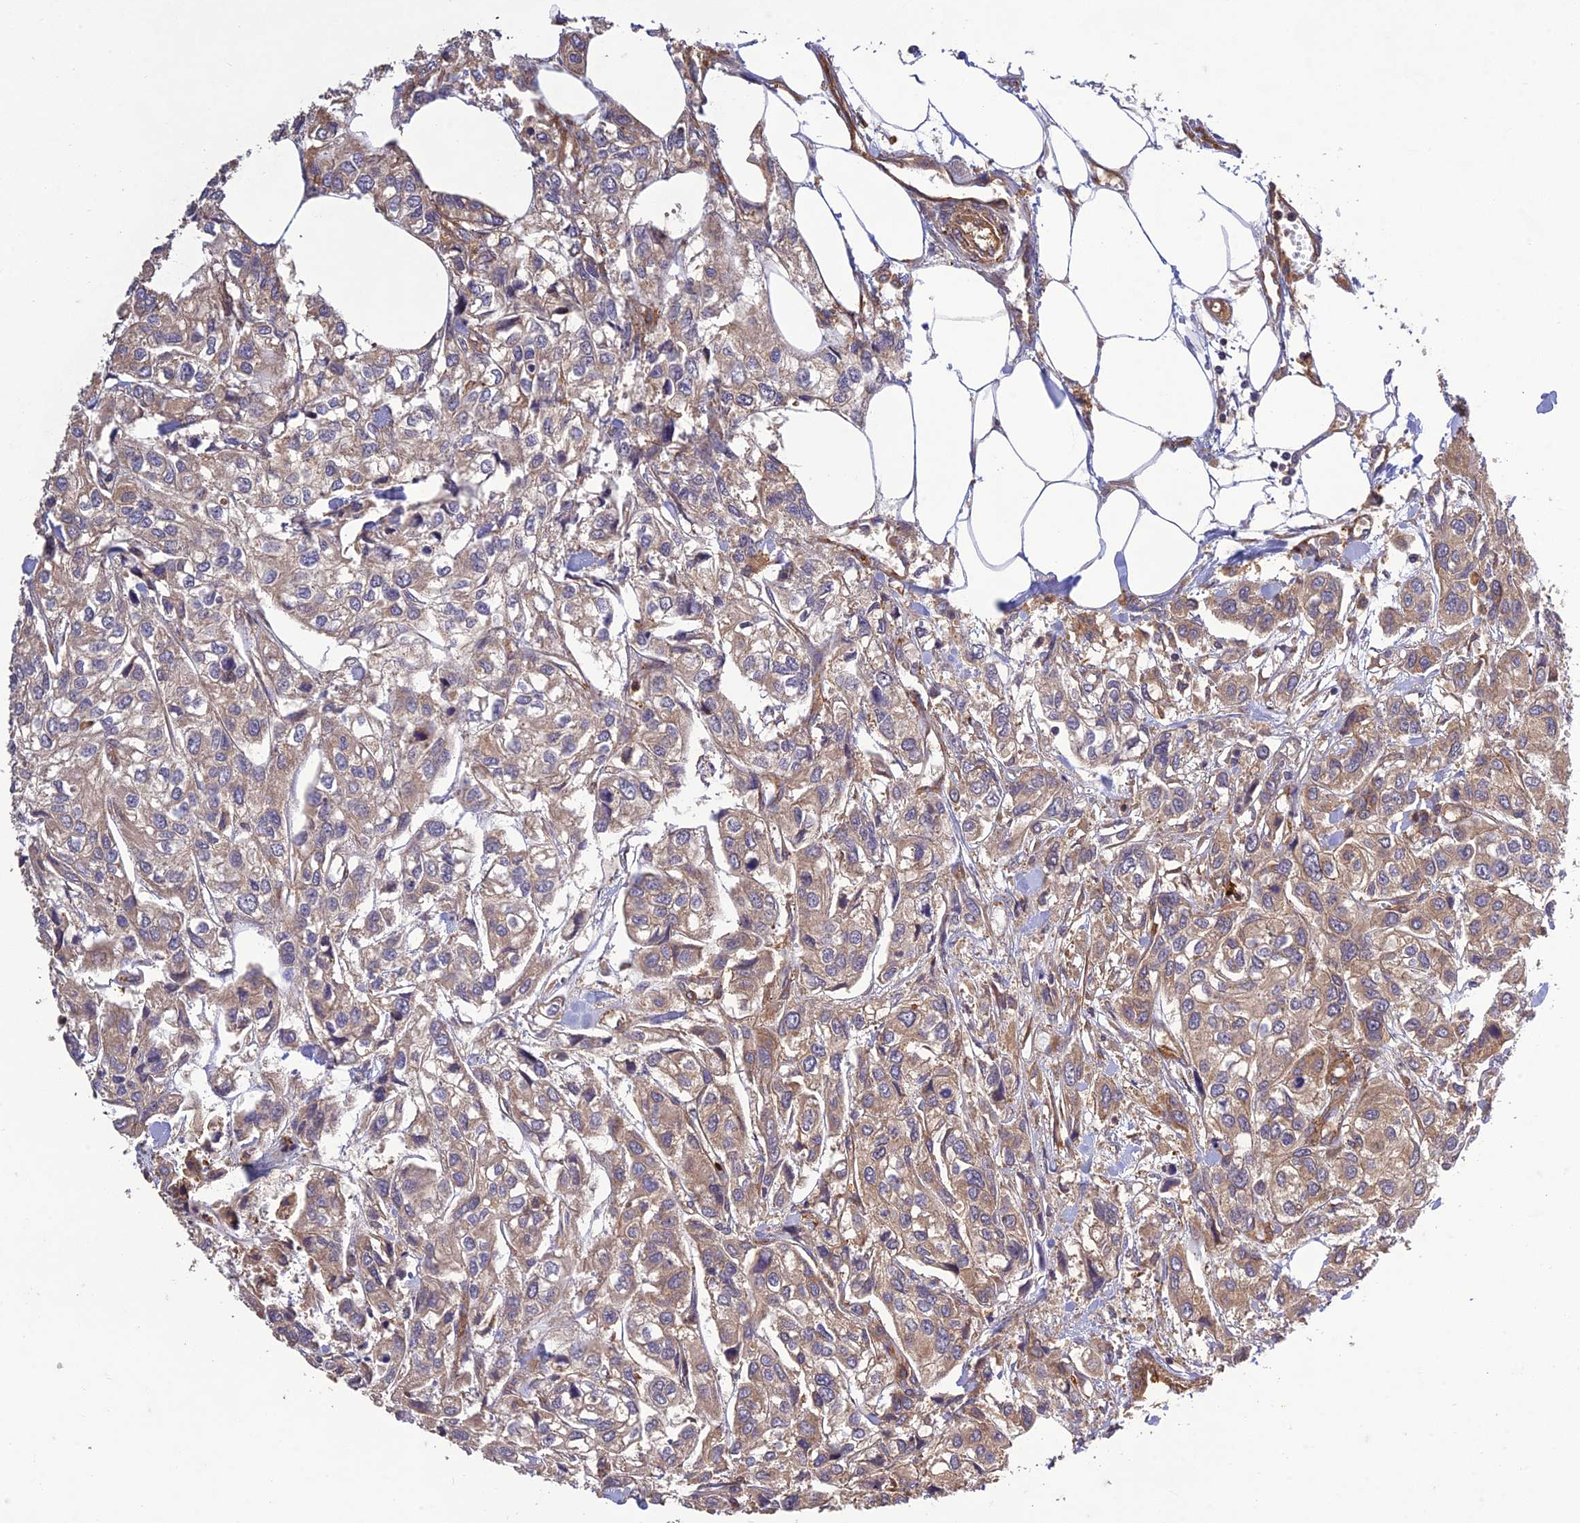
{"staining": {"intensity": "weak", "quantity": ">75%", "location": "cytoplasmic/membranous"}, "tissue": "urothelial cancer", "cell_type": "Tumor cells", "image_type": "cancer", "snomed": [{"axis": "morphology", "description": "Urothelial carcinoma, High grade"}, {"axis": "topography", "description": "Urinary bladder"}], "caption": "Immunohistochemical staining of high-grade urothelial carcinoma reveals low levels of weak cytoplasmic/membranous protein staining in about >75% of tumor cells. Using DAB (brown) and hematoxylin (blue) stains, captured at high magnification using brightfield microscopy.", "gene": "TMEM131L", "patient": {"sex": "male", "age": 67}}